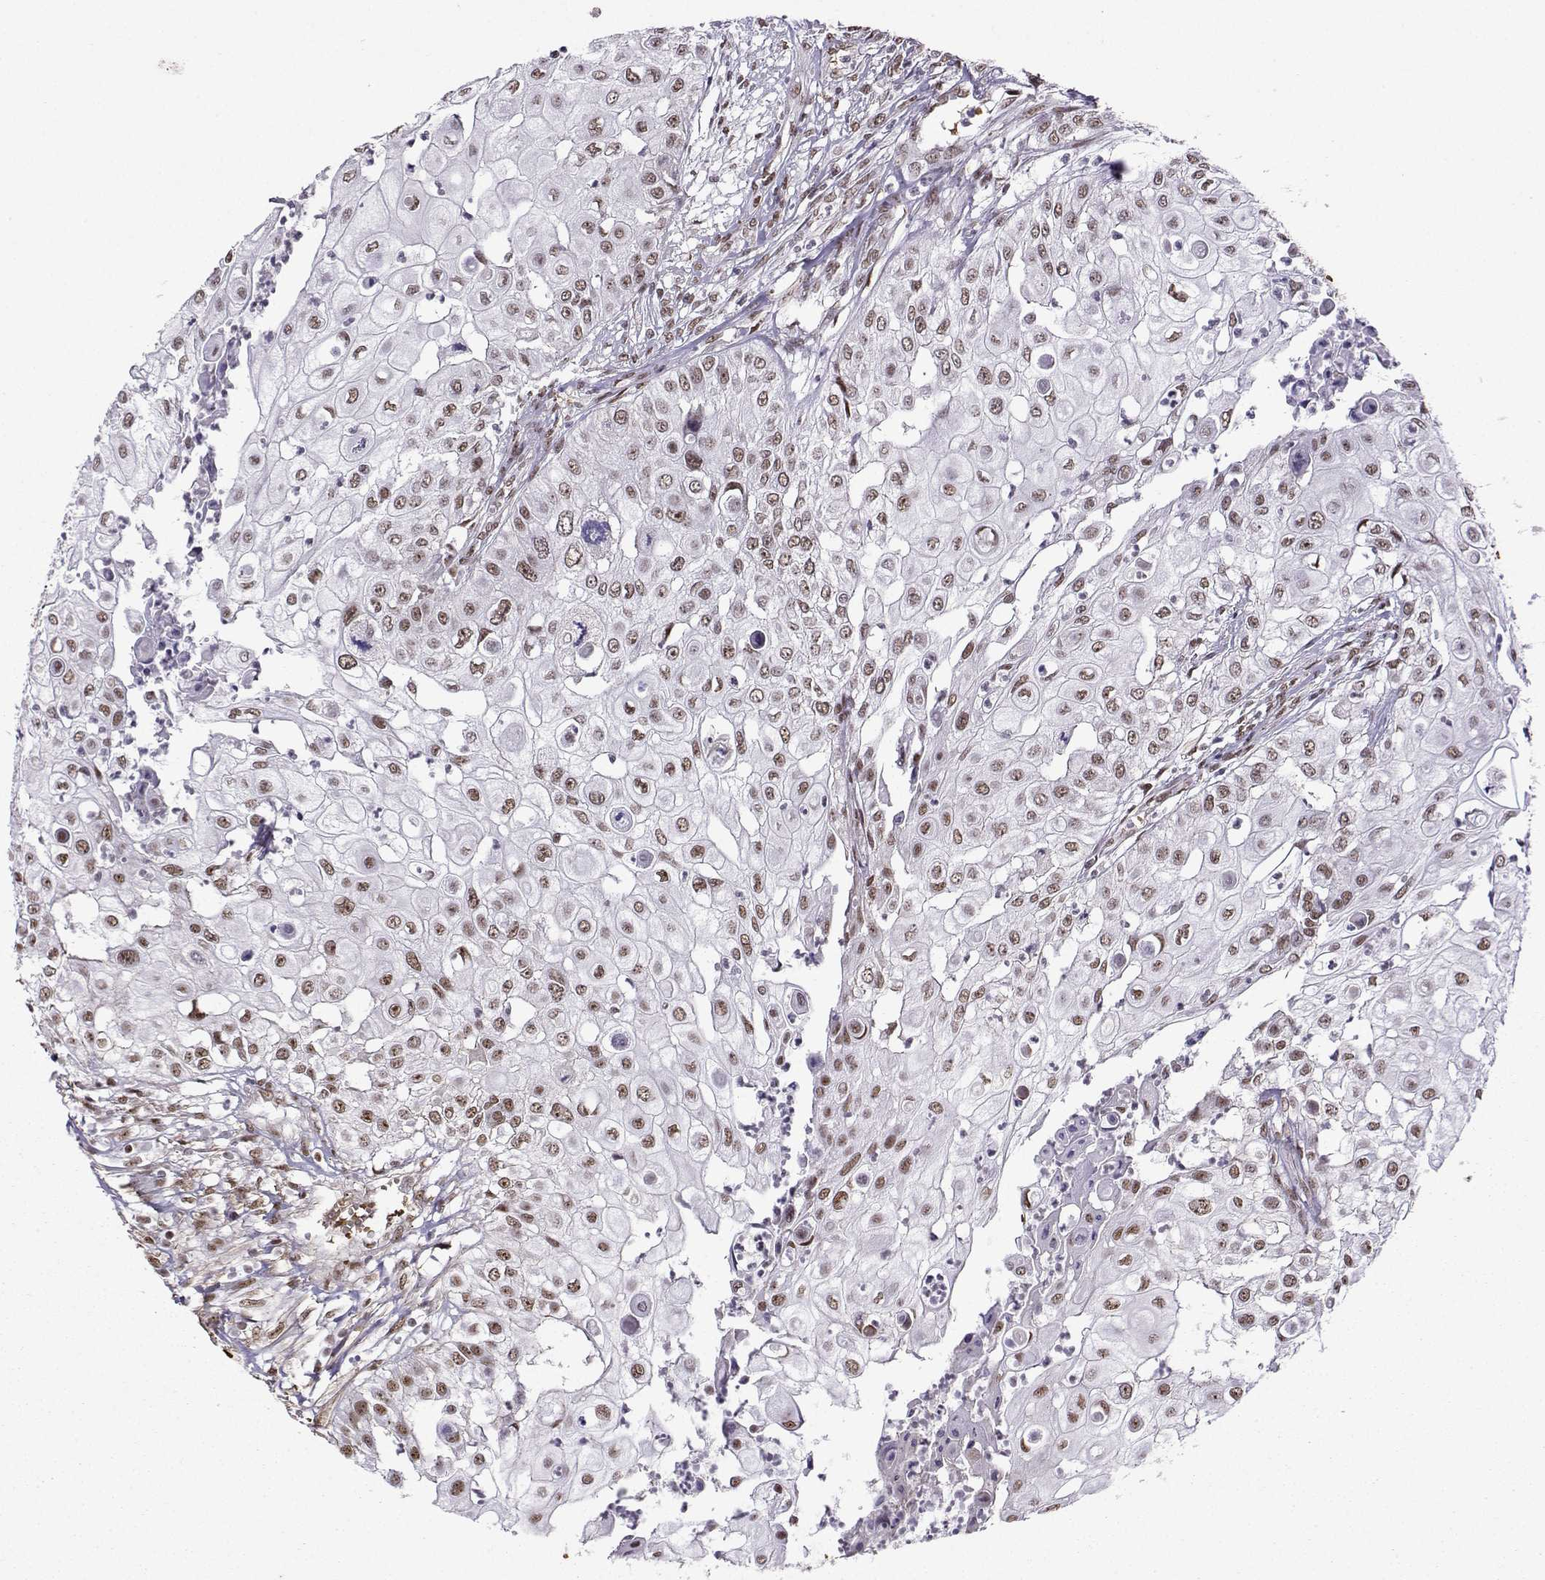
{"staining": {"intensity": "weak", "quantity": ">75%", "location": "nuclear"}, "tissue": "urothelial cancer", "cell_type": "Tumor cells", "image_type": "cancer", "snomed": [{"axis": "morphology", "description": "Urothelial carcinoma, High grade"}, {"axis": "topography", "description": "Urinary bladder"}], "caption": "A photomicrograph showing weak nuclear staining in approximately >75% of tumor cells in urothelial cancer, as visualized by brown immunohistochemical staining.", "gene": "CCNK", "patient": {"sex": "female", "age": 79}}